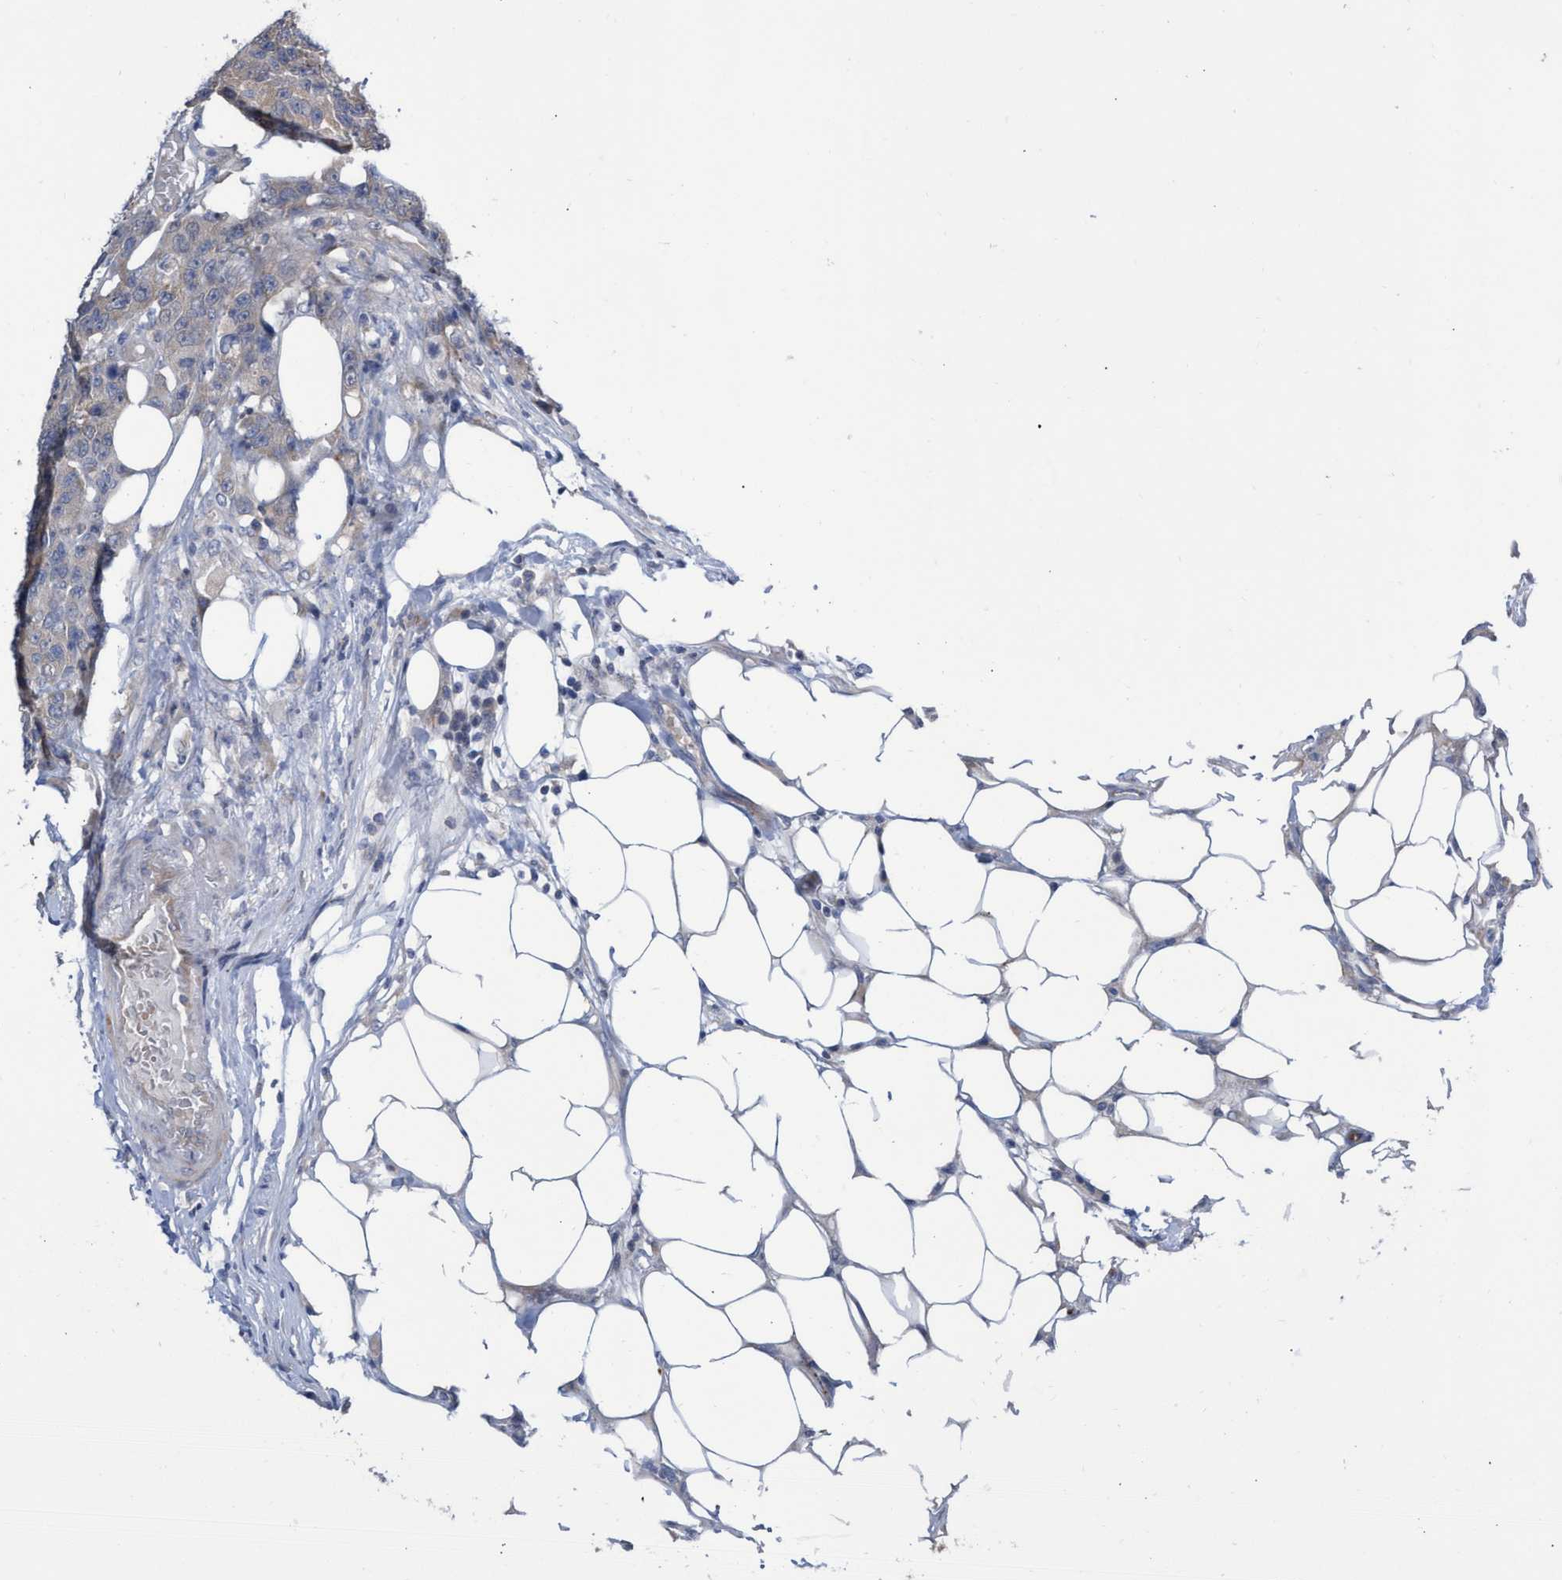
{"staining": {"intensity": "weak", "quantity": ">75%", "location": "cytoplasmic/membranous"}, "tissue": "colorectal cancer", "cell_type": "Tumor cells", "image_type": "cancer", "snomed": [{"axis": "morphology", "description": "Adenocarcinoma, NOS"}, {"axis": "topography", "description": "Colon"}], "caption": "Human colorectal cancer stained with a protein marker demonstrates weak staining in tumor cells.", "gene": "ABCF2", "patient": {"sex": "female", "age": 86}}